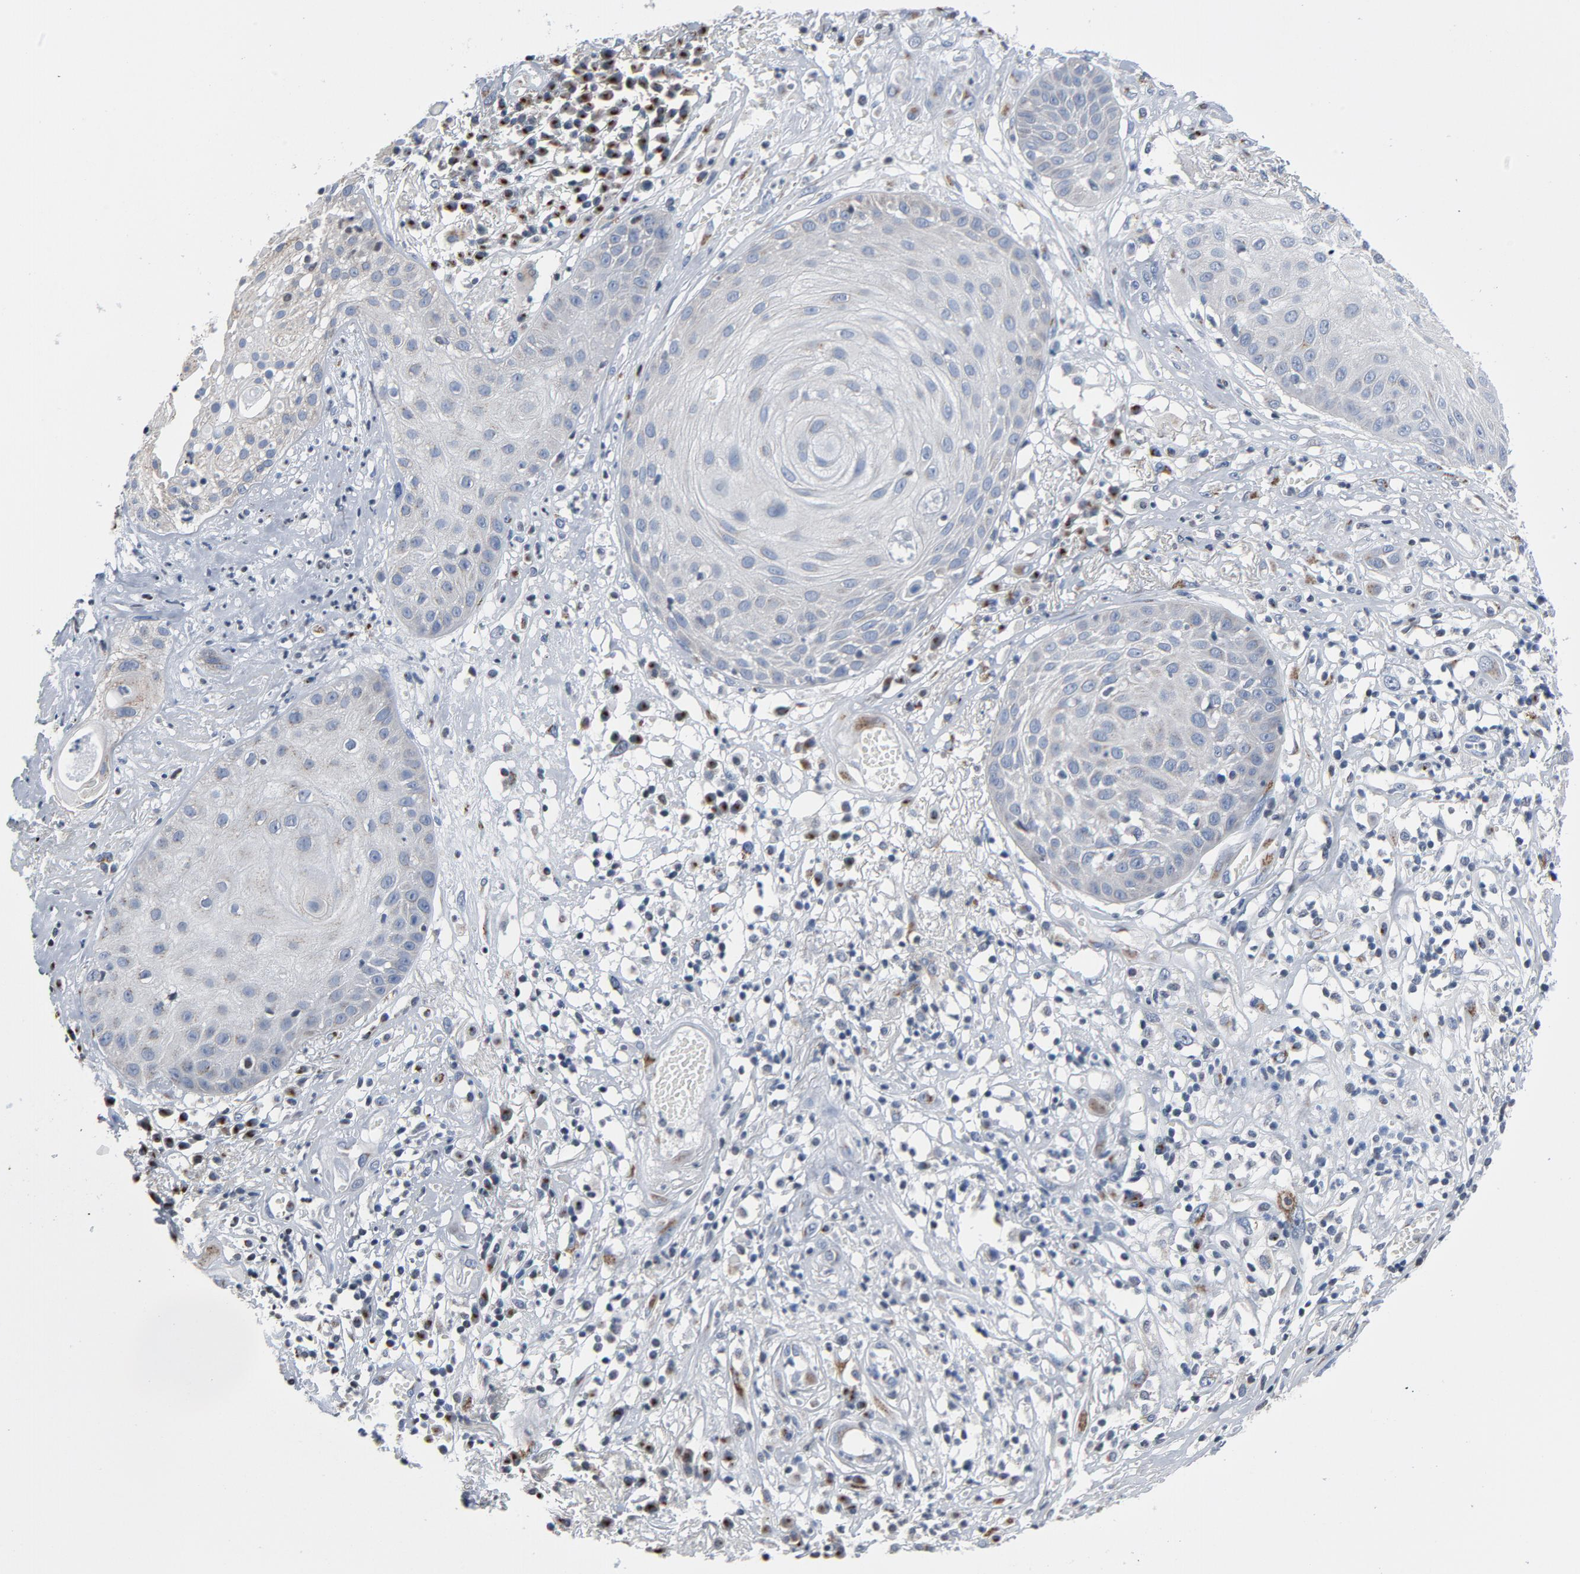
{"staining": {"intensity": "negative", "quantity": "none", "location": "none"}, "tissue": "skin cancer", "cell_type": "Tumor cells", "image_type": "cancer", "snomed": [{"axis": "morphology", "description": "Squamous cell carcinoma, NOS"}, {"axis": "topography", "description": "Skin"}], "caption": "This is an IHC photomicrograph of human skin cancer (squamous cell carcinoma). There is no staining in tumor cells.", "gene": "YIPF6", "patient": {"sex": "male", "age": 65}}